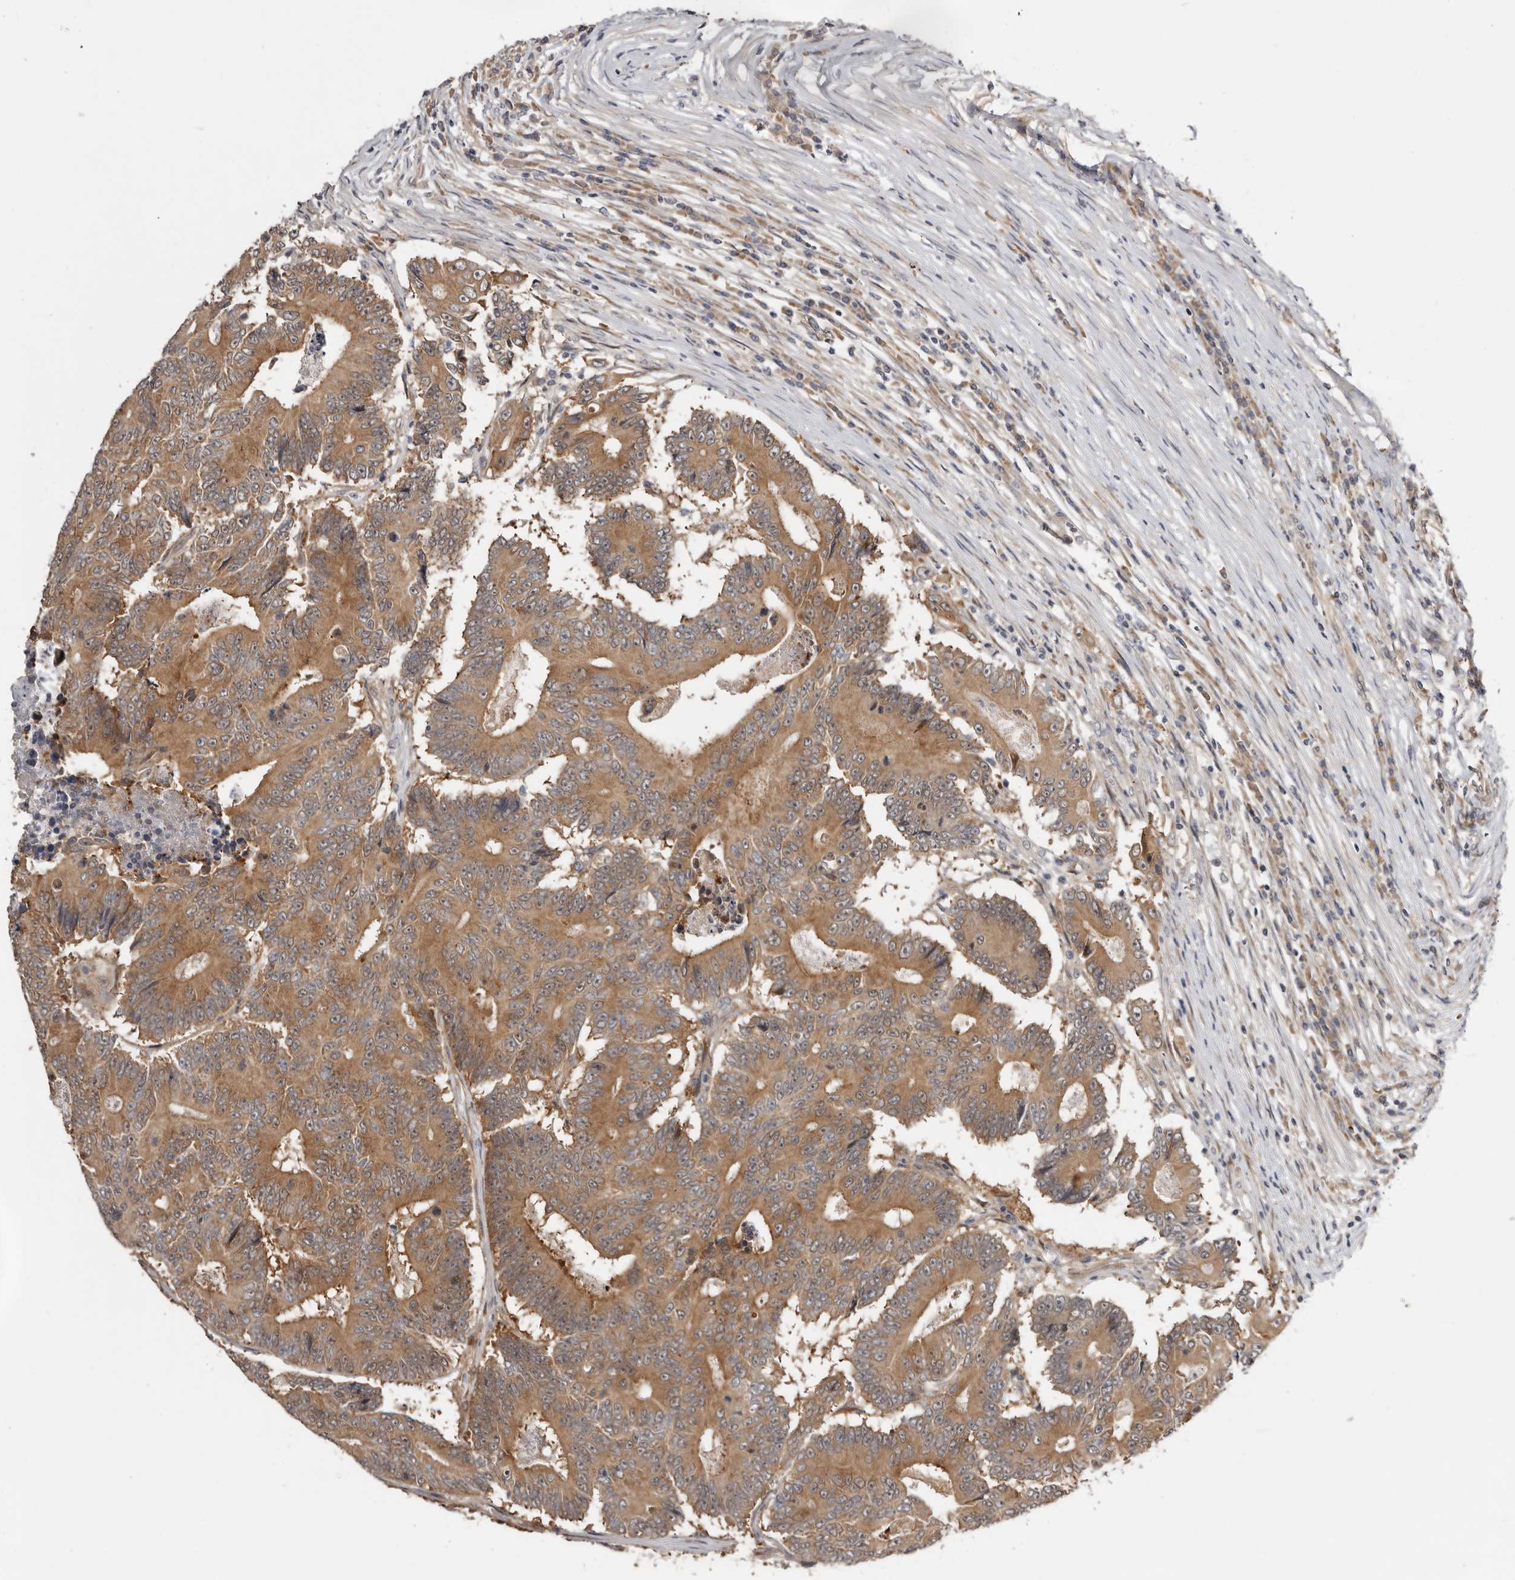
{"staining": {"intensity": "moderate", "quantity": ">75%", "location": "cytoplasmic/membranous"}, "tissue": "colorectal cancer", "cell_type": "Tumor cells", "image_type": "cancer", "snomed": [{"axis": "morphology", "description": "Adenocarcinoma, NOS"}, {"axis": "topography", "description": "Colon"}], "caption": "Moderate cytoplasmic/membranous protein expression is appreciated in about >75% of tumor cells in colorectal adenocarcinoma. Nuclei are stained in blue.", "gene": "SBDS", "patient": {"sex": "male", "age": 83}}